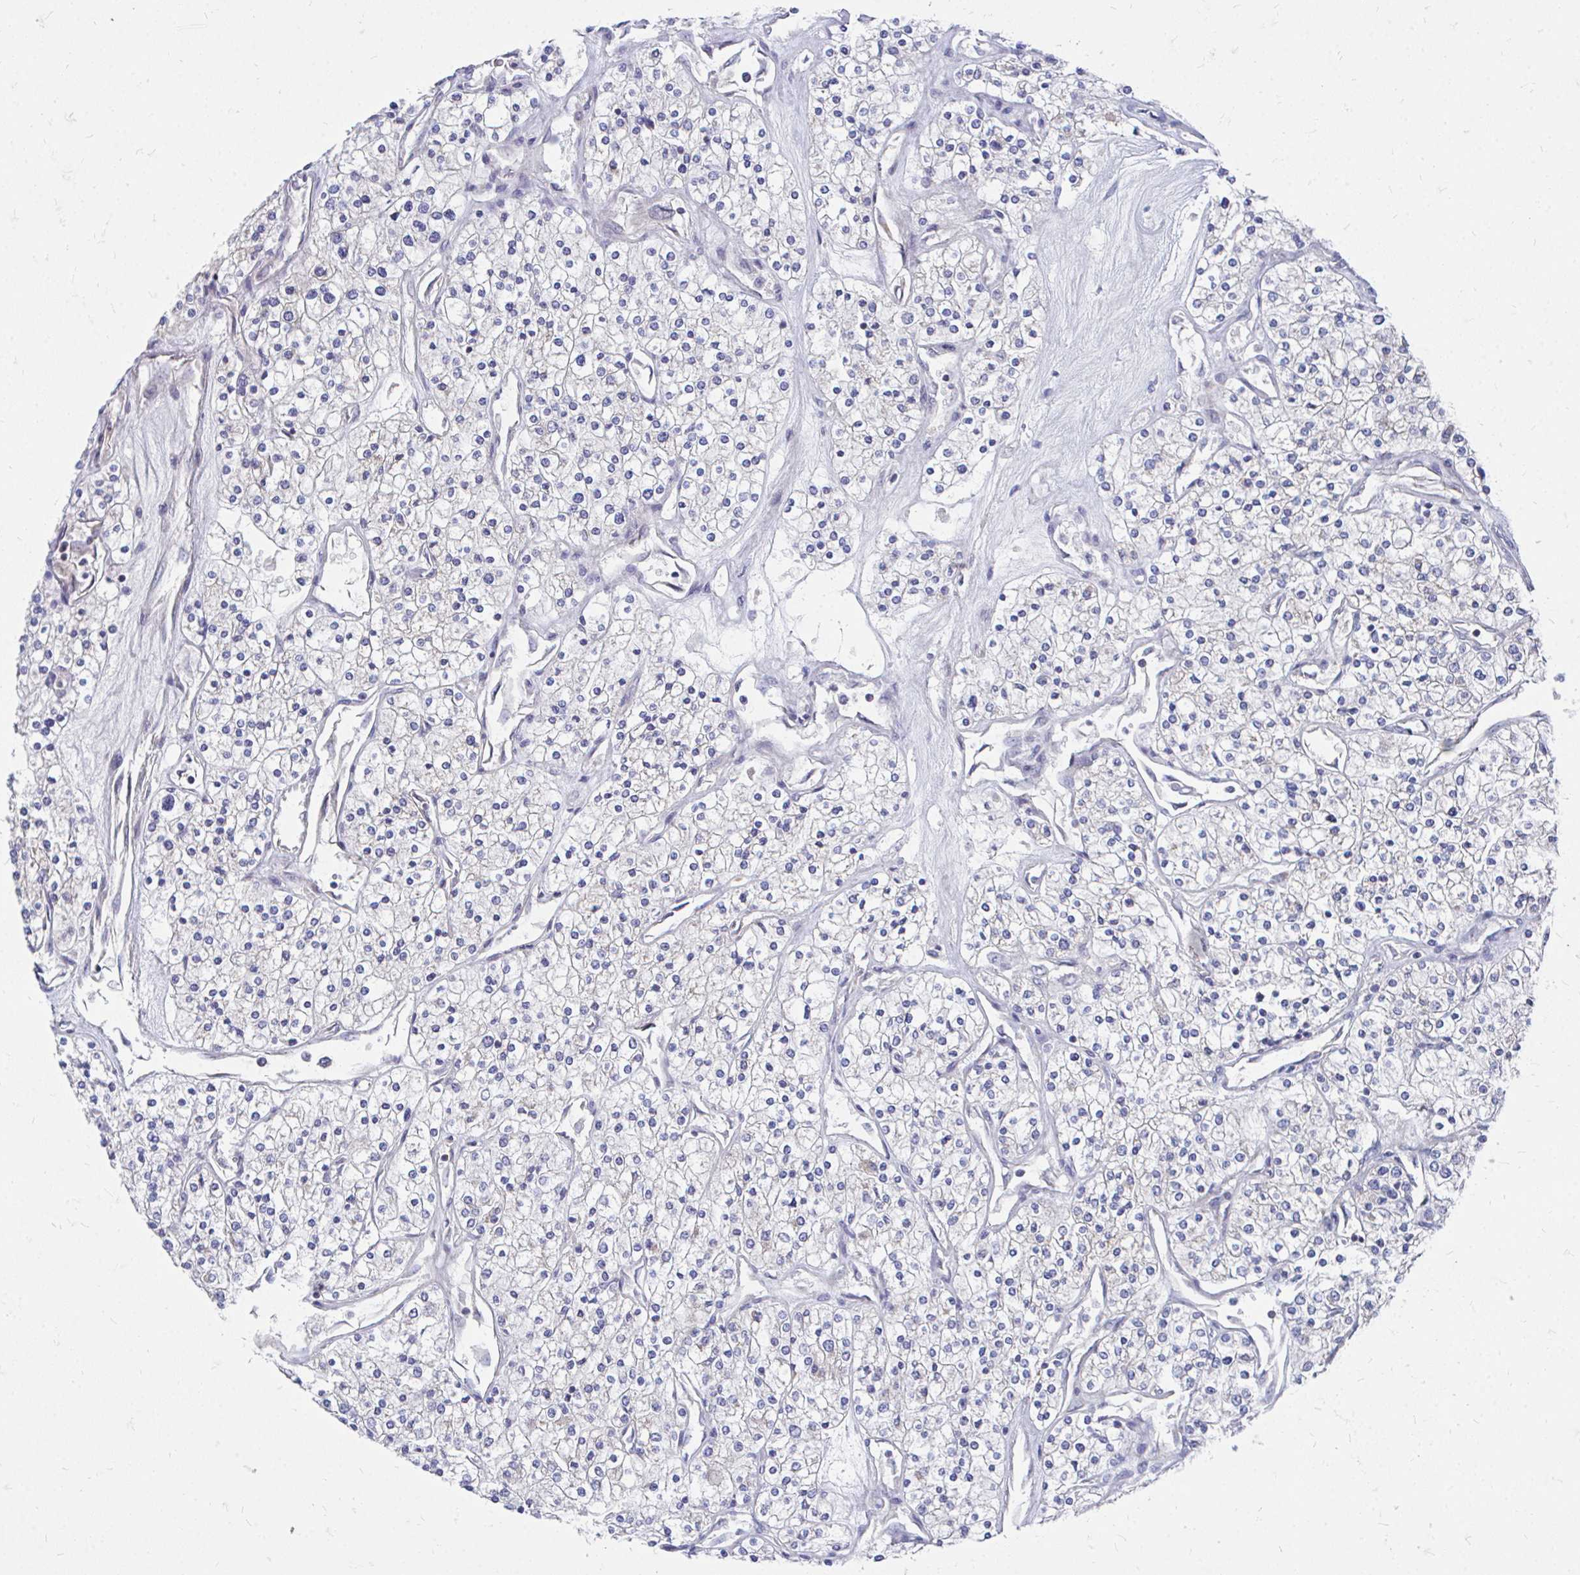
{"staining": {"intensity": "negative", "quantity": "none", "location": "none"}, "tissue": "renal cancer", "cell_type": "Tumor cells", "image_type": "cancer", "snomed": [{"axis": "morphology", "description": "Adenocarcinoma, NOS"}, {"axis": "topography", "description": "Kidney"}], "caption": "This is an immunohistochemistry (IHC) micrograph of human renal adenocarcinoma. There is no staining in tumor cells.", "gene": "PEX3", "patient": {"sex": "male", "age": 80}}